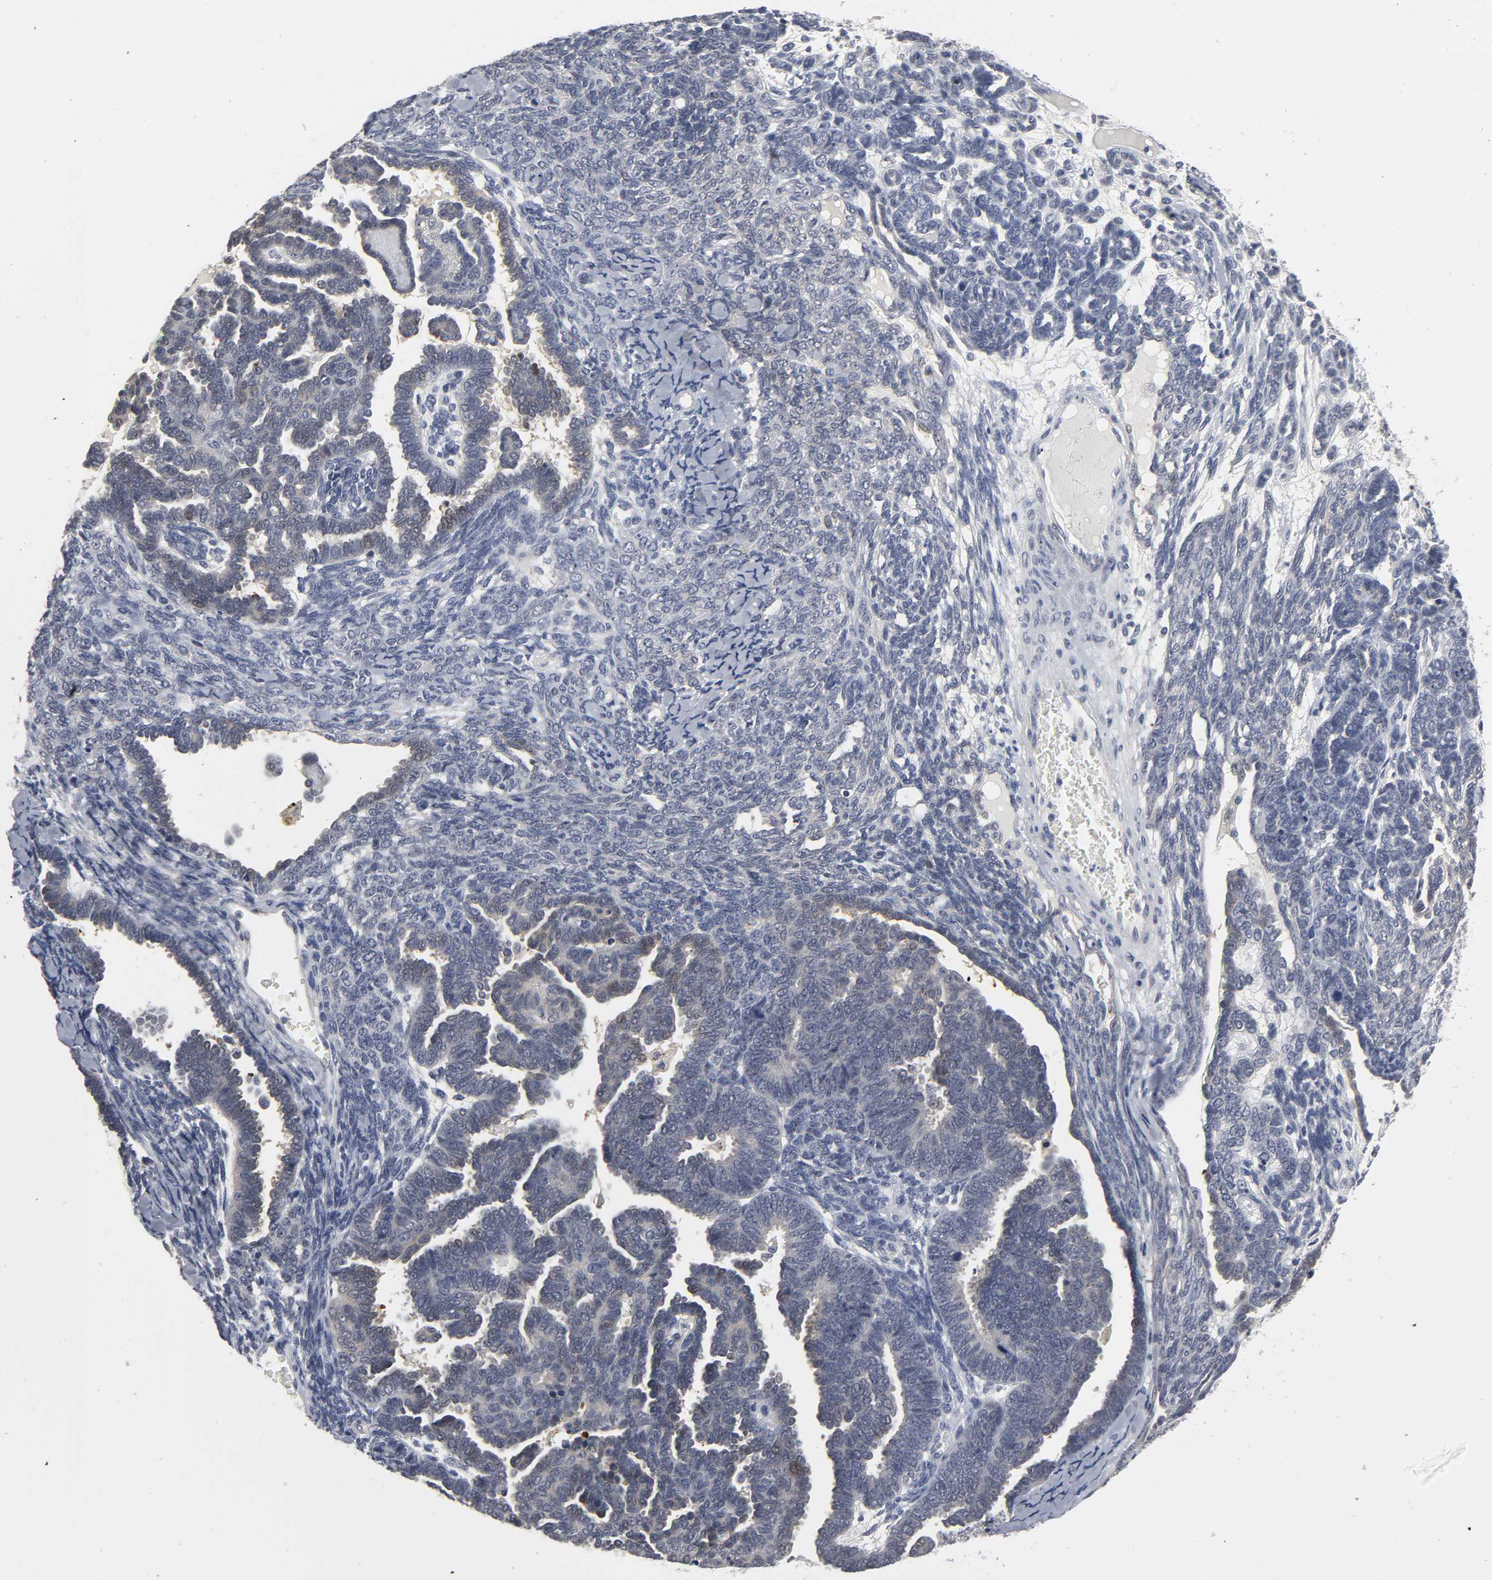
{"staining": {"intensity": "weak", "quantity": "<25%", "location": "cytoplasmic/membranous"}, "tissue": "endometrial cancer", "cell_type": "Tumor cells", "image_type": "cancer", "snomed": [{"axis": "morphology", "description": "Neoplasm, malignant, NOS"}, {"axis": "topography", "description": "Endometrium"}], "caption": "Endometrial malignant neoplasm was stained to show a protein in brown. There is no significant staining in tumor cells.", "gene": "PDLIM3", "patient": {"sex": "female", "age": 74}}